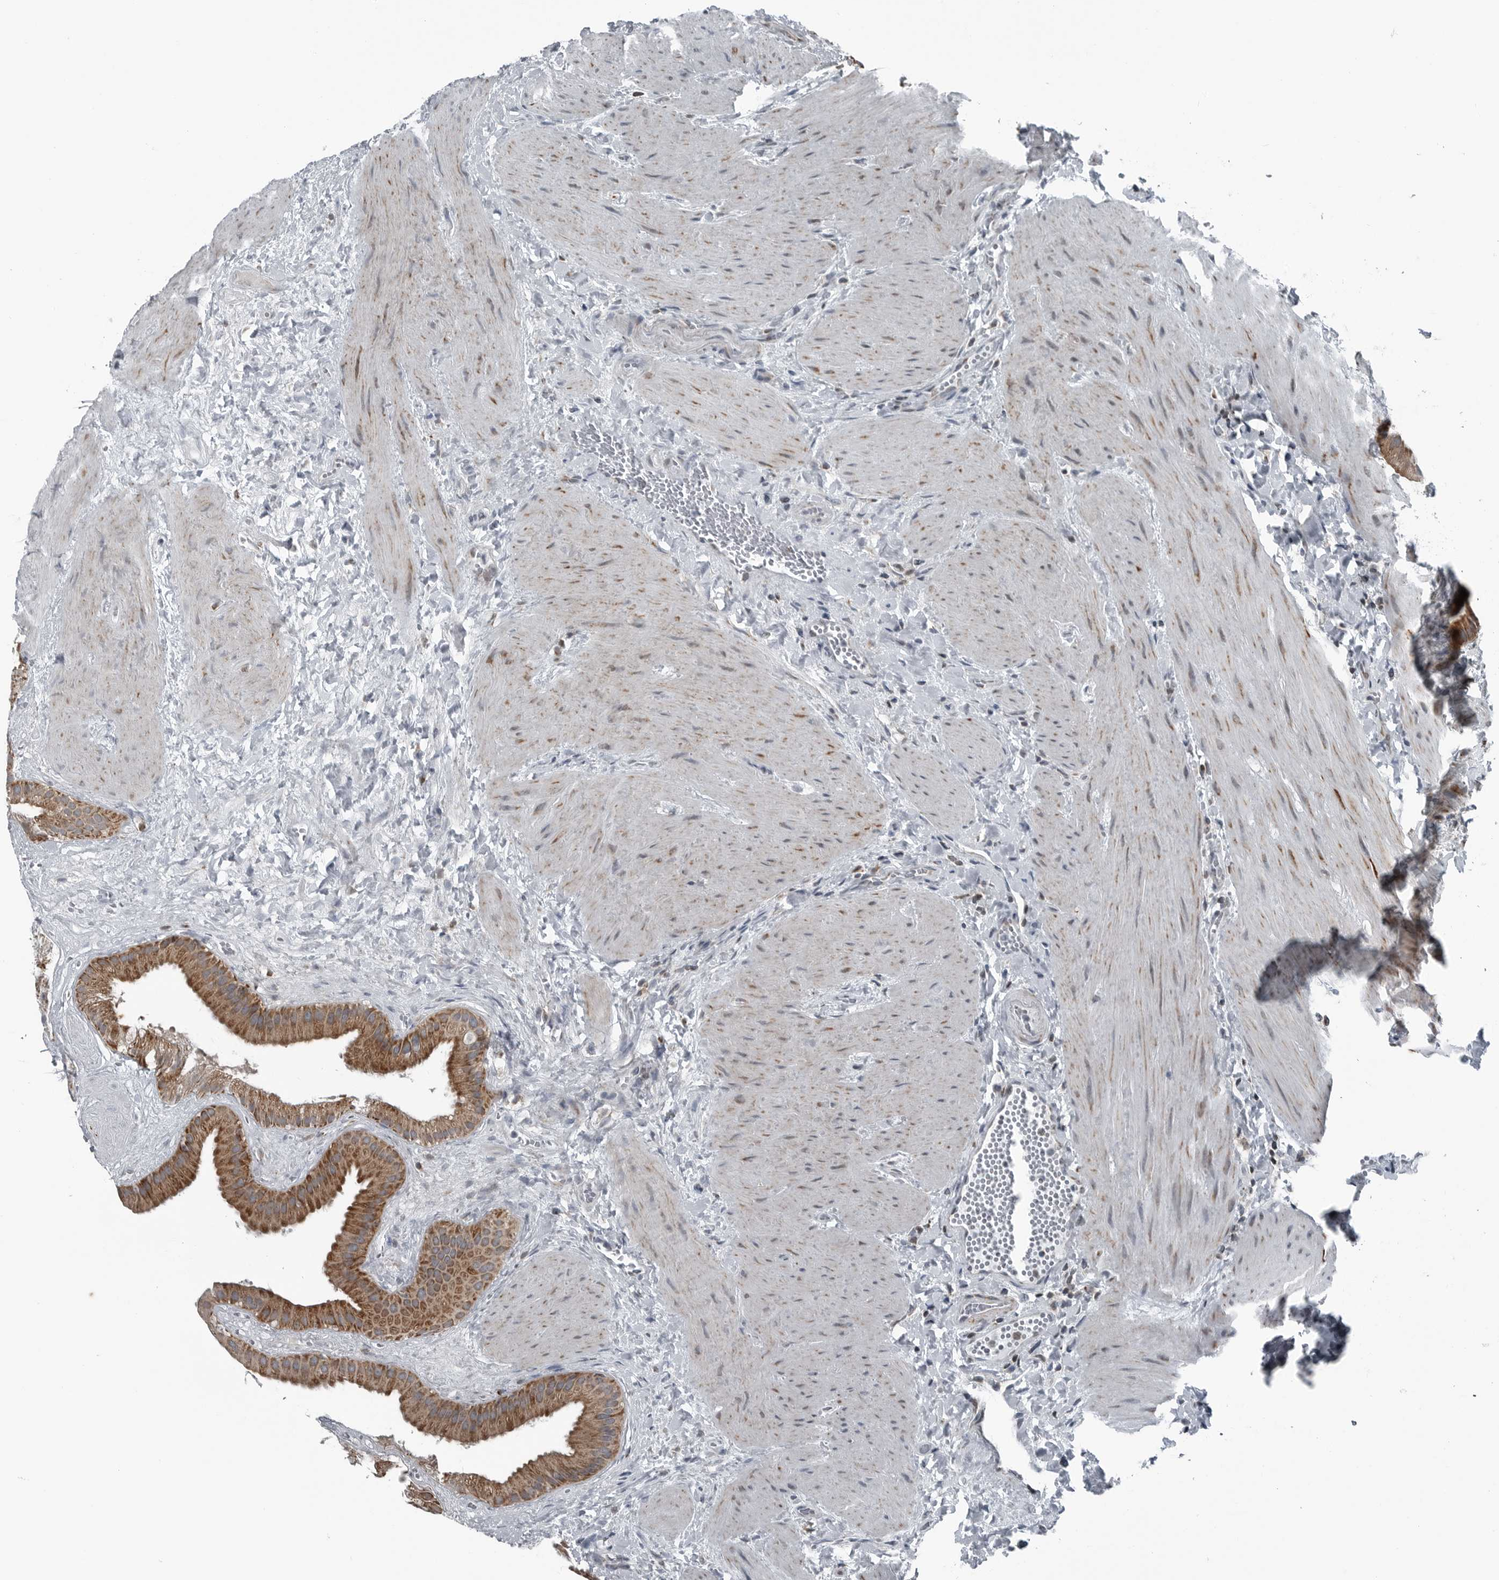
{"staining": {"intensity": "strong", "quantity": ">75%", "location": "cytoplasmic/membranous"}, "tissue": "gallbladder", "cell_type": "Glandular cells", "image_type": "normal", "snomed": [{"axis": "morphology", "description": "Normal tissue, NOS"}, {"axis": "topography", "description": "Gallbladder"}], "caption": "Gallbladder stained with immunohistochemistry (IHC) shows strong cytoplasmic/membranous positivity in approximately >75% of glandular cells. Using DAB (brown) and hematoxylin (blue) stains, captured at high magnification using brightfield microscopy.", "gene": "GAK", "patient": {"sex": "male", "age": 55}}